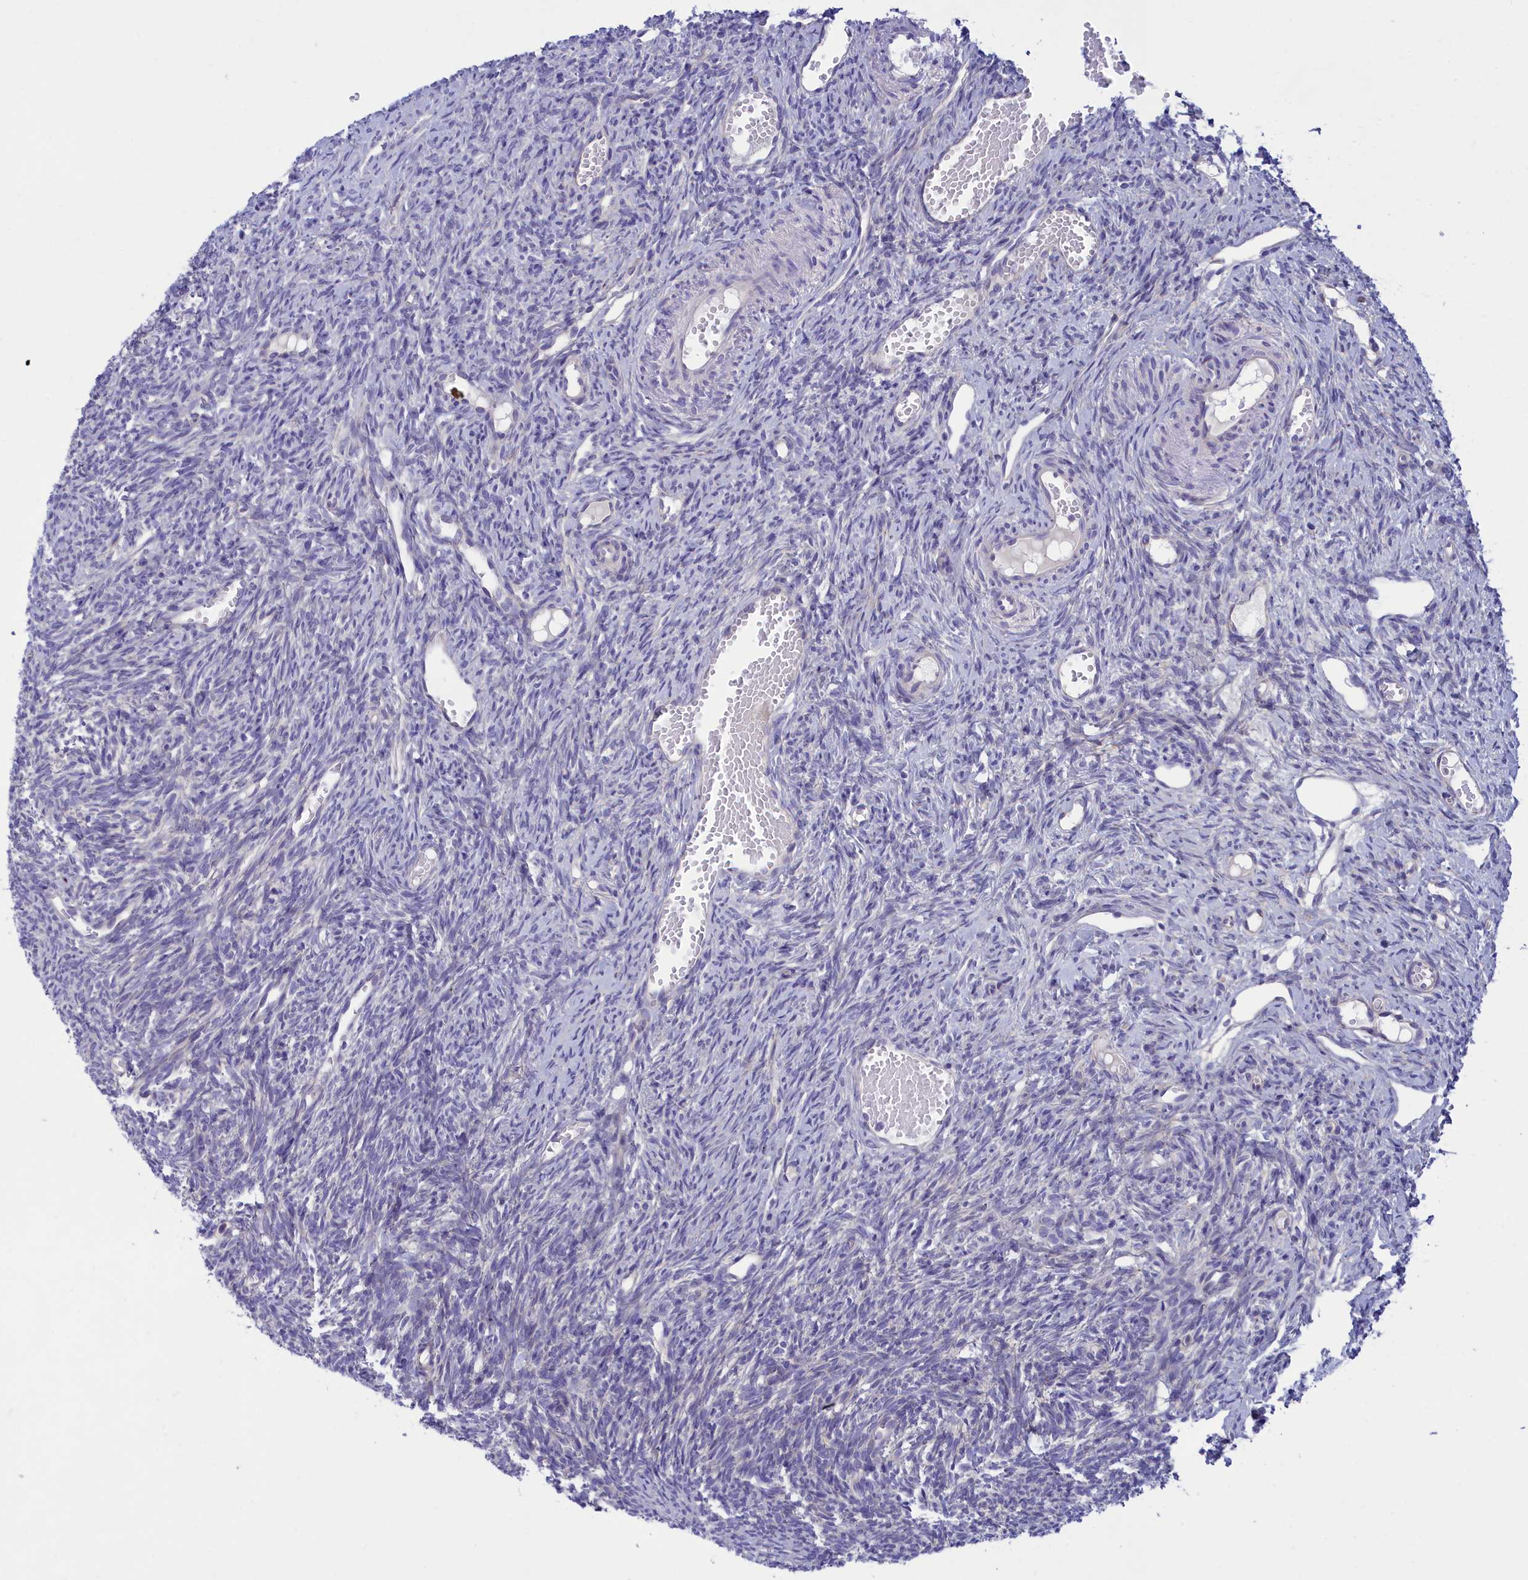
{"staining": {"intensity": "negative", "quantity": "none", "location": "none"}, "tissue": "ovary", "cell_type": "Ovarian stroma cells", "image_type": "normal", "snomed": [{"axis": "morphology", "description": "Normal tissue, NOS"}, {"axis": "topography", "description": "Ovary"}], "caption": "Immunohistochemistry (IHC) of benign human ovary reveals no staining in ovarian stroma cells.", "gene": "TMEM30B", "patient": {"sex": "female", "age": 51}}